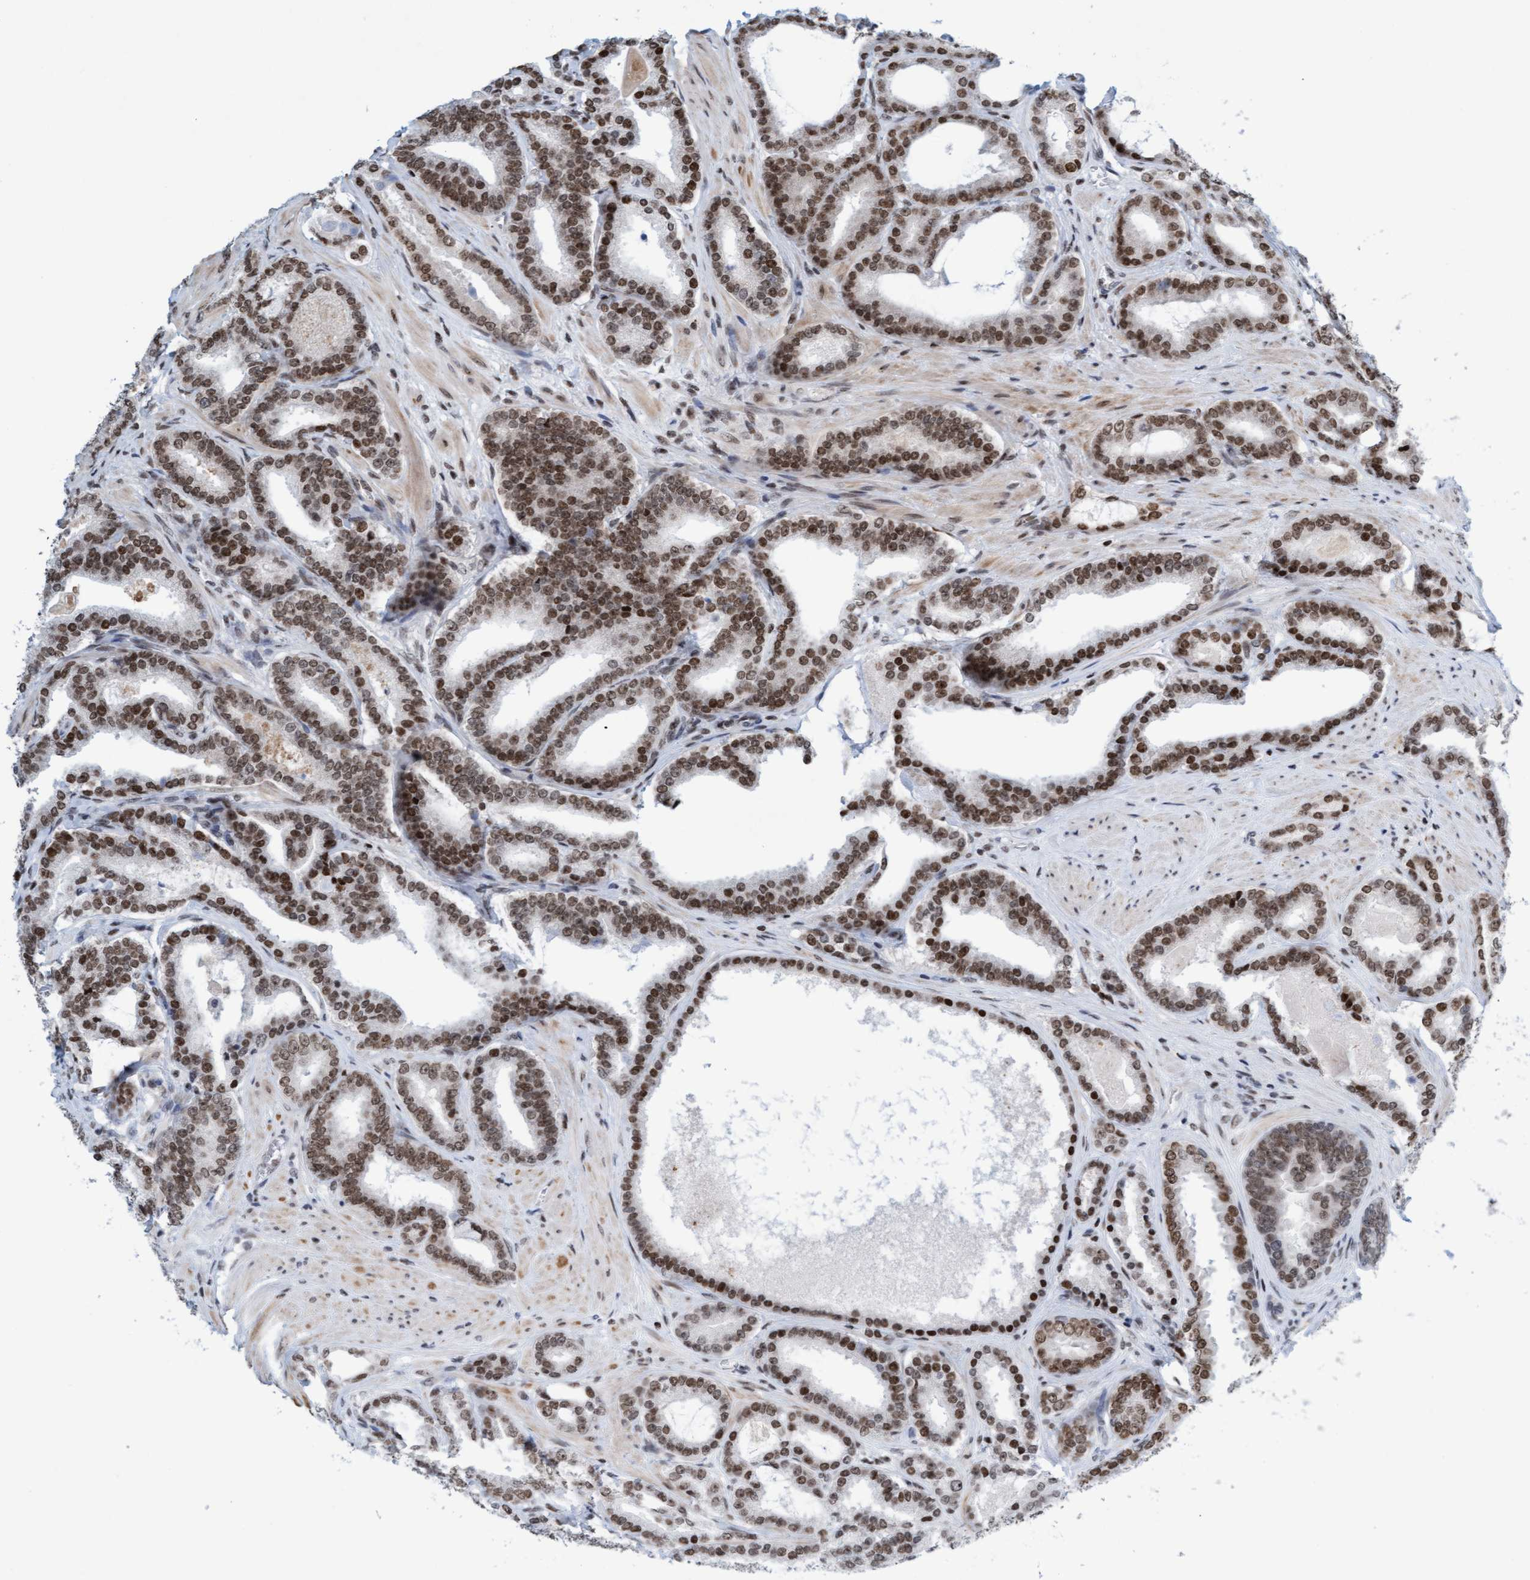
{"staining": {"intensity": "moderate", "quantity": ">75%", "location": "nuclear"}, "tissue": "prostate cancer", "cell_type": "Tumor cells", "image_type": "cancer", "snomed": [{"axis": "morphology", "description": "Adenocarcinoma, High grade"}, {"axis": "topography", "description": "Prostate"}], "caption": "Protein analysis of prostate adenocarcinoma (high-grade) tissue exhibits moderate nuclear positivity in about >75% of tumor cells.", "gene": "GLRX2", "patient": {"sex": "male", "age": 60}}